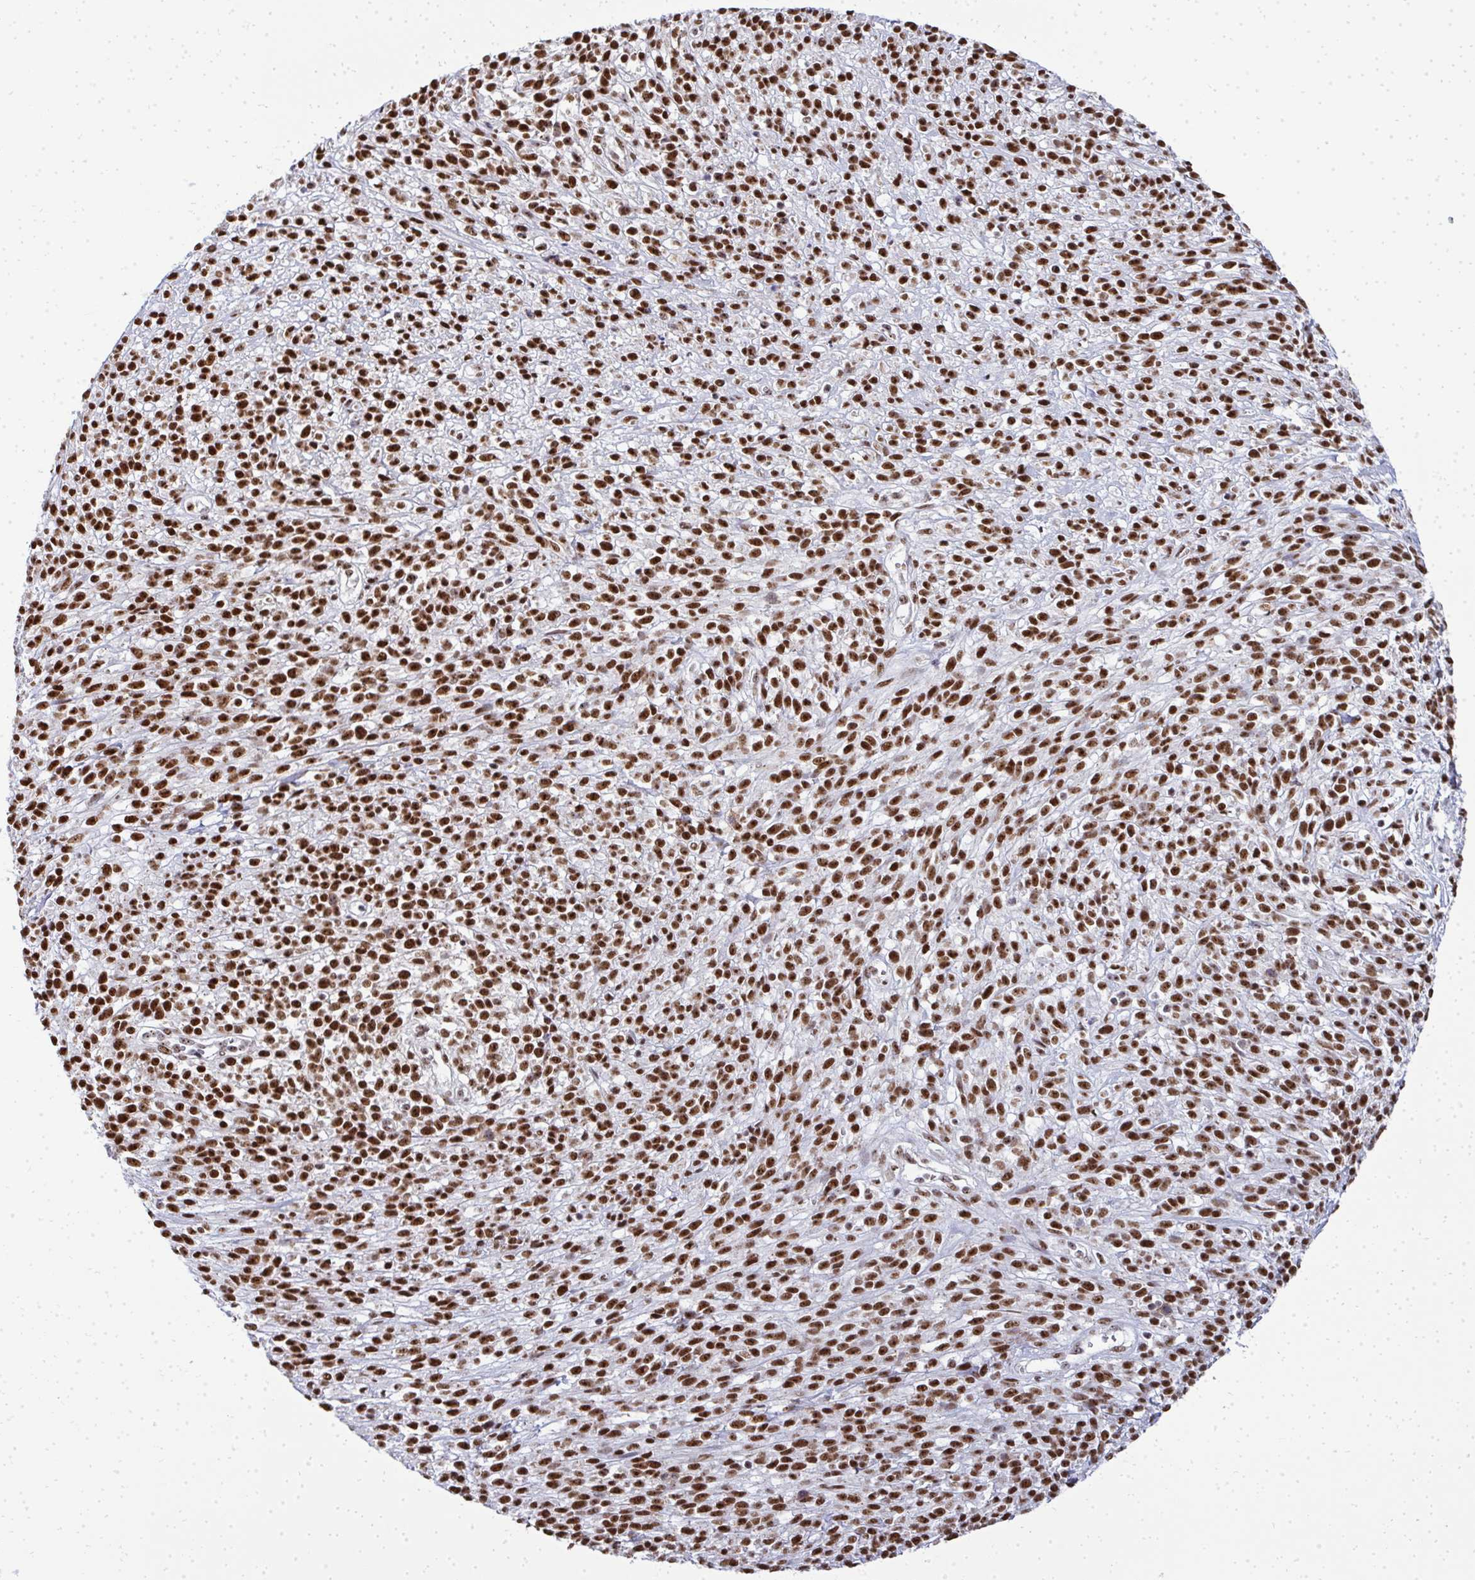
{"staining": {"intensity": "strong", "quantity": ">75%", "location": "nuclear"}, "tissue": "melanoma", "cell_type": "Tumor cells", "image_type": "cancer", "snomed": [{"axis": "morphology", "description": "Malignant melanoma, NOS"}, {"axis": "topography", "description": "Skin"}, {"axis": "topography", "description": "Skin of trunk"}], "caption": "Immunohistochemical staining of human melanoma exhibits high levels of strong nuclear protein expression in about >75% of tumor cells.", "gene": "SIRT7", "patient": {"sex": "male", "age": 74}}